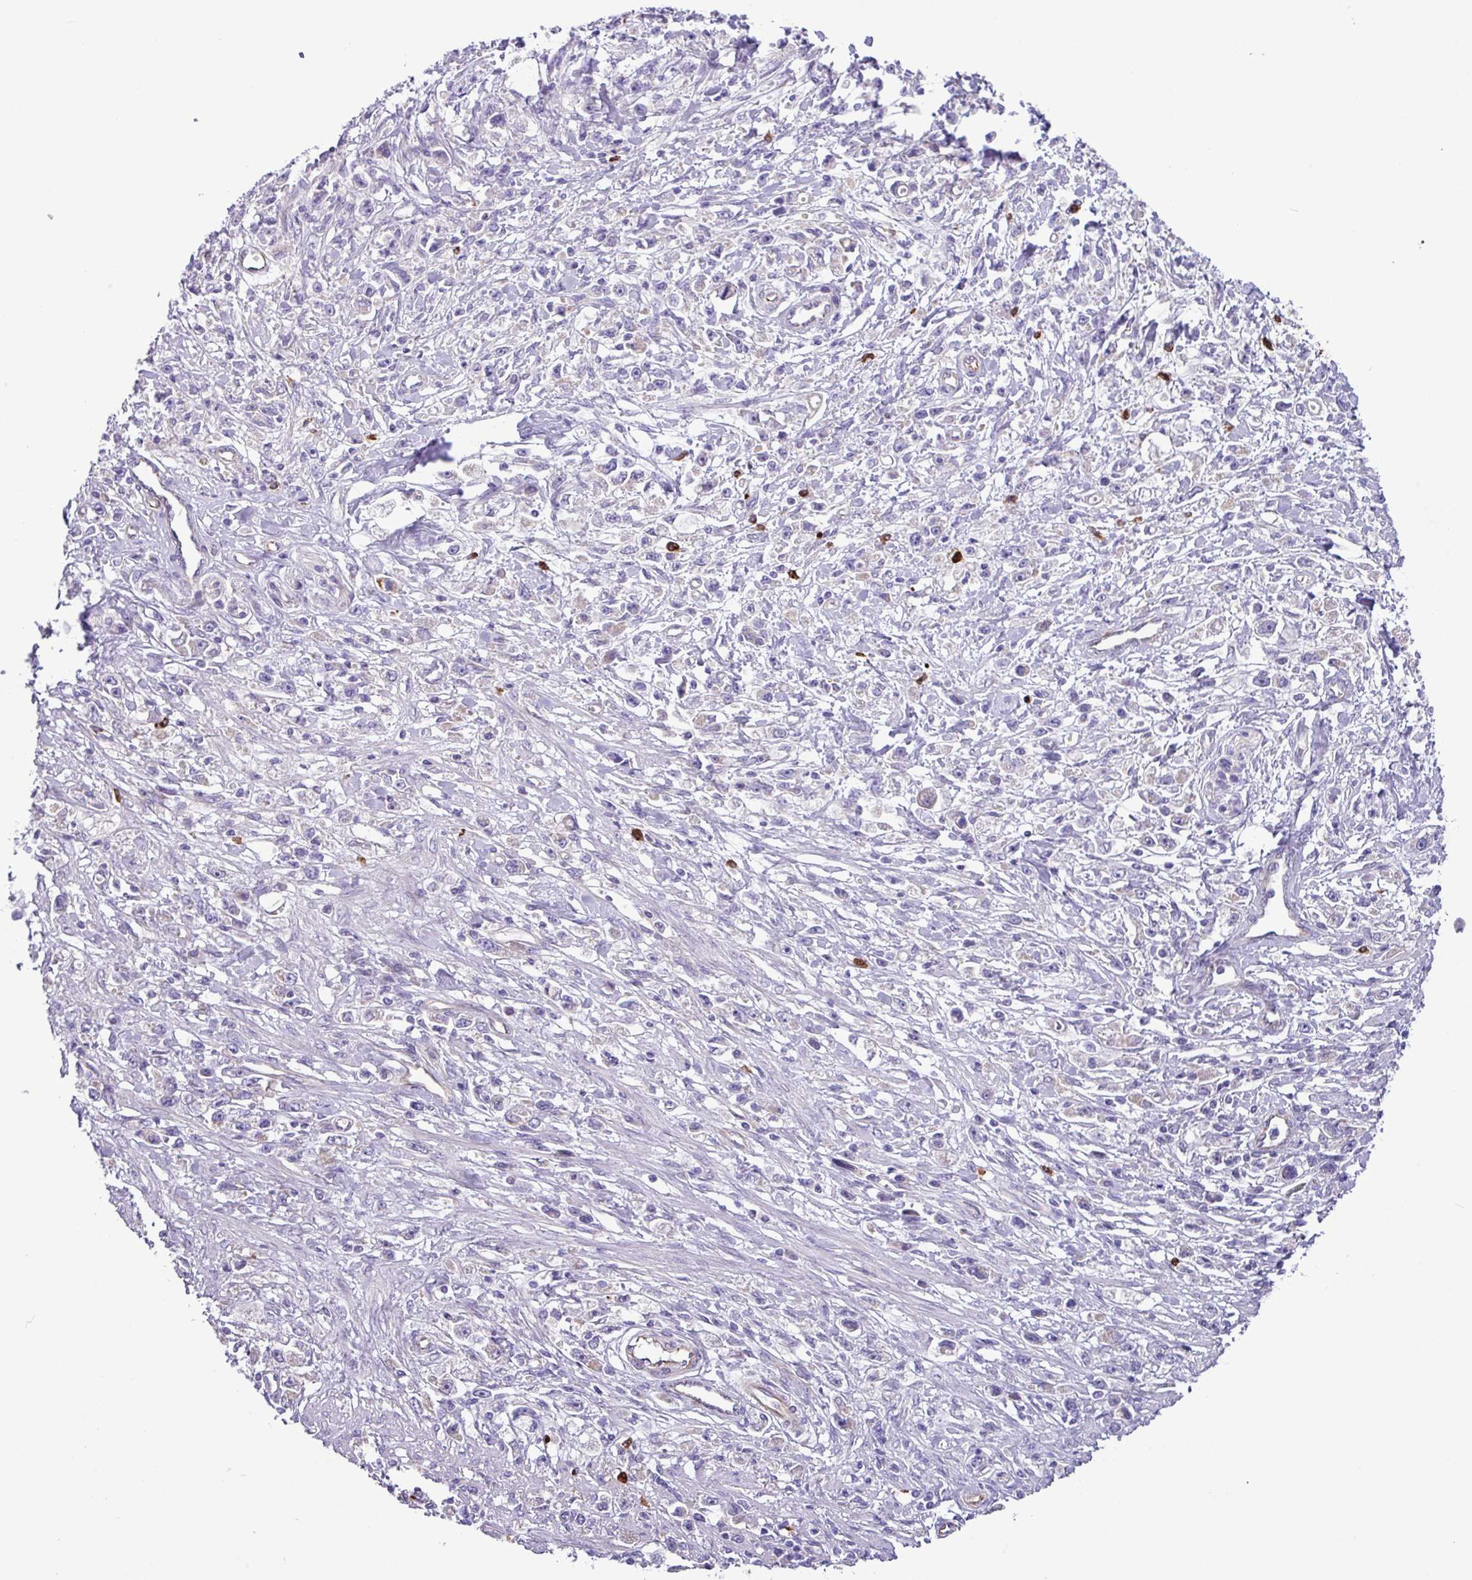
{"staining": {"intensity": "negative", "quantity": "none", "location": "none"}, "tissue": "stomach cancer", "cell_type": "Tumor cells", "image_type": "cancer", "snomed": [{"axis": "morphology", "description": "Adenocarcinoma, NOS"}, {"axis": "topography", "description": "Stomach"}], "caption": "Tumor cells are negative for brown protein staining in stomach adenocarcinoma.", "gene": "MRM2", "patient": {"sex": "female", "age": 59}}